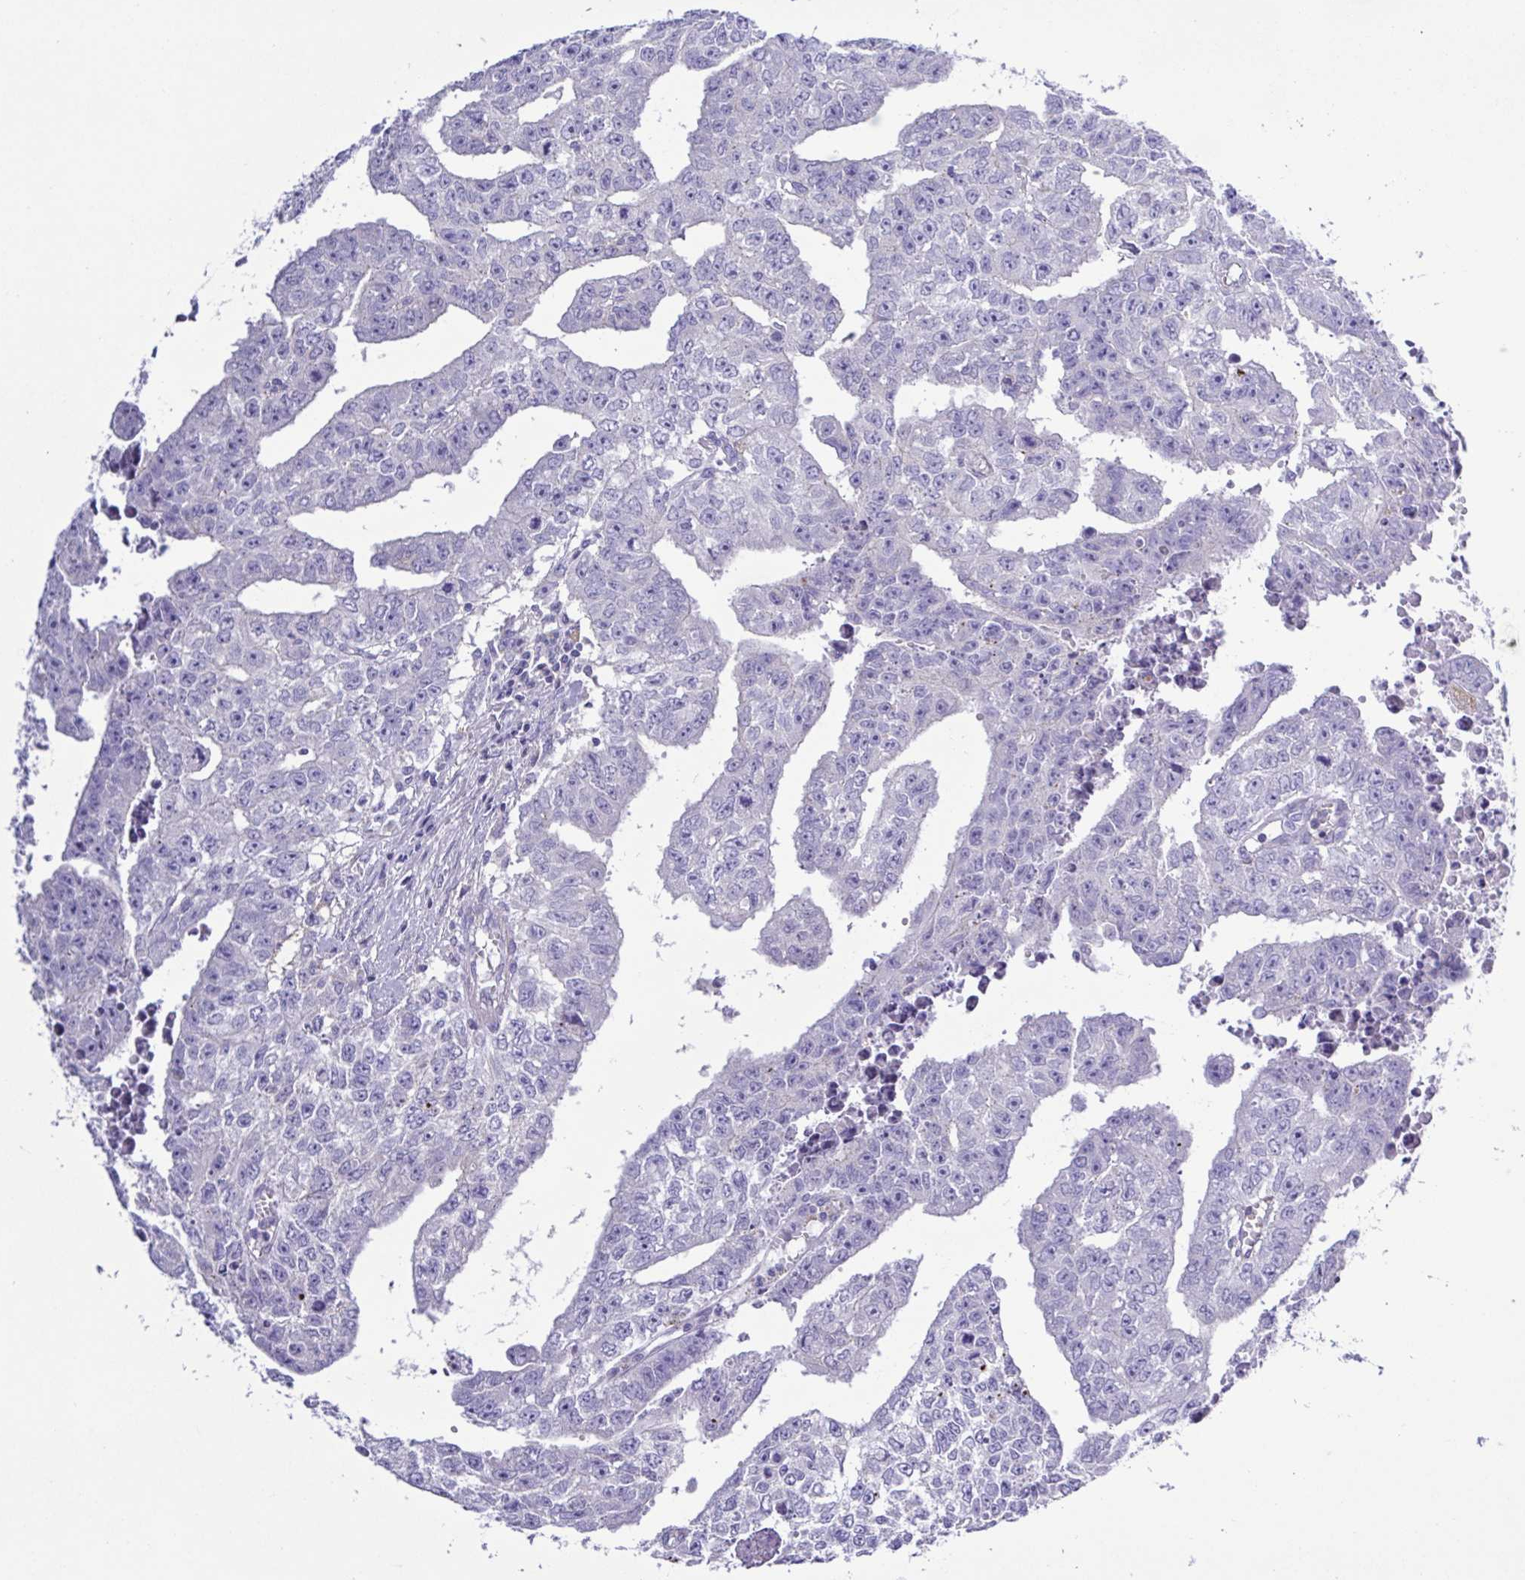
{"staining": {"intensity": "negative", "quantity": "none", "location": "none"}, "tissue": "testis cancer", "cell_type": "Tumor cells", "image_type": "cancer", "snomed": [{"axis": "morphology", "description": "Carcinoma, Embryonal, NOS"}, {"axis": "morphology", "description": "Teratoma, malignant, NOS"}, {"axis": "topography", "description": "Testis"}], "caption": "IHC of testis cancer exhibits no staining in tumor cells. The staining was performed using DAB (3,3'-diaminobenzidine) to visualize the protein expression in brown, while the nuclei were stained in blue with hematoxylin (Magnification: 20x).", "gene": "GABBR2", "patient": {"sex": "male", "age": 24}}